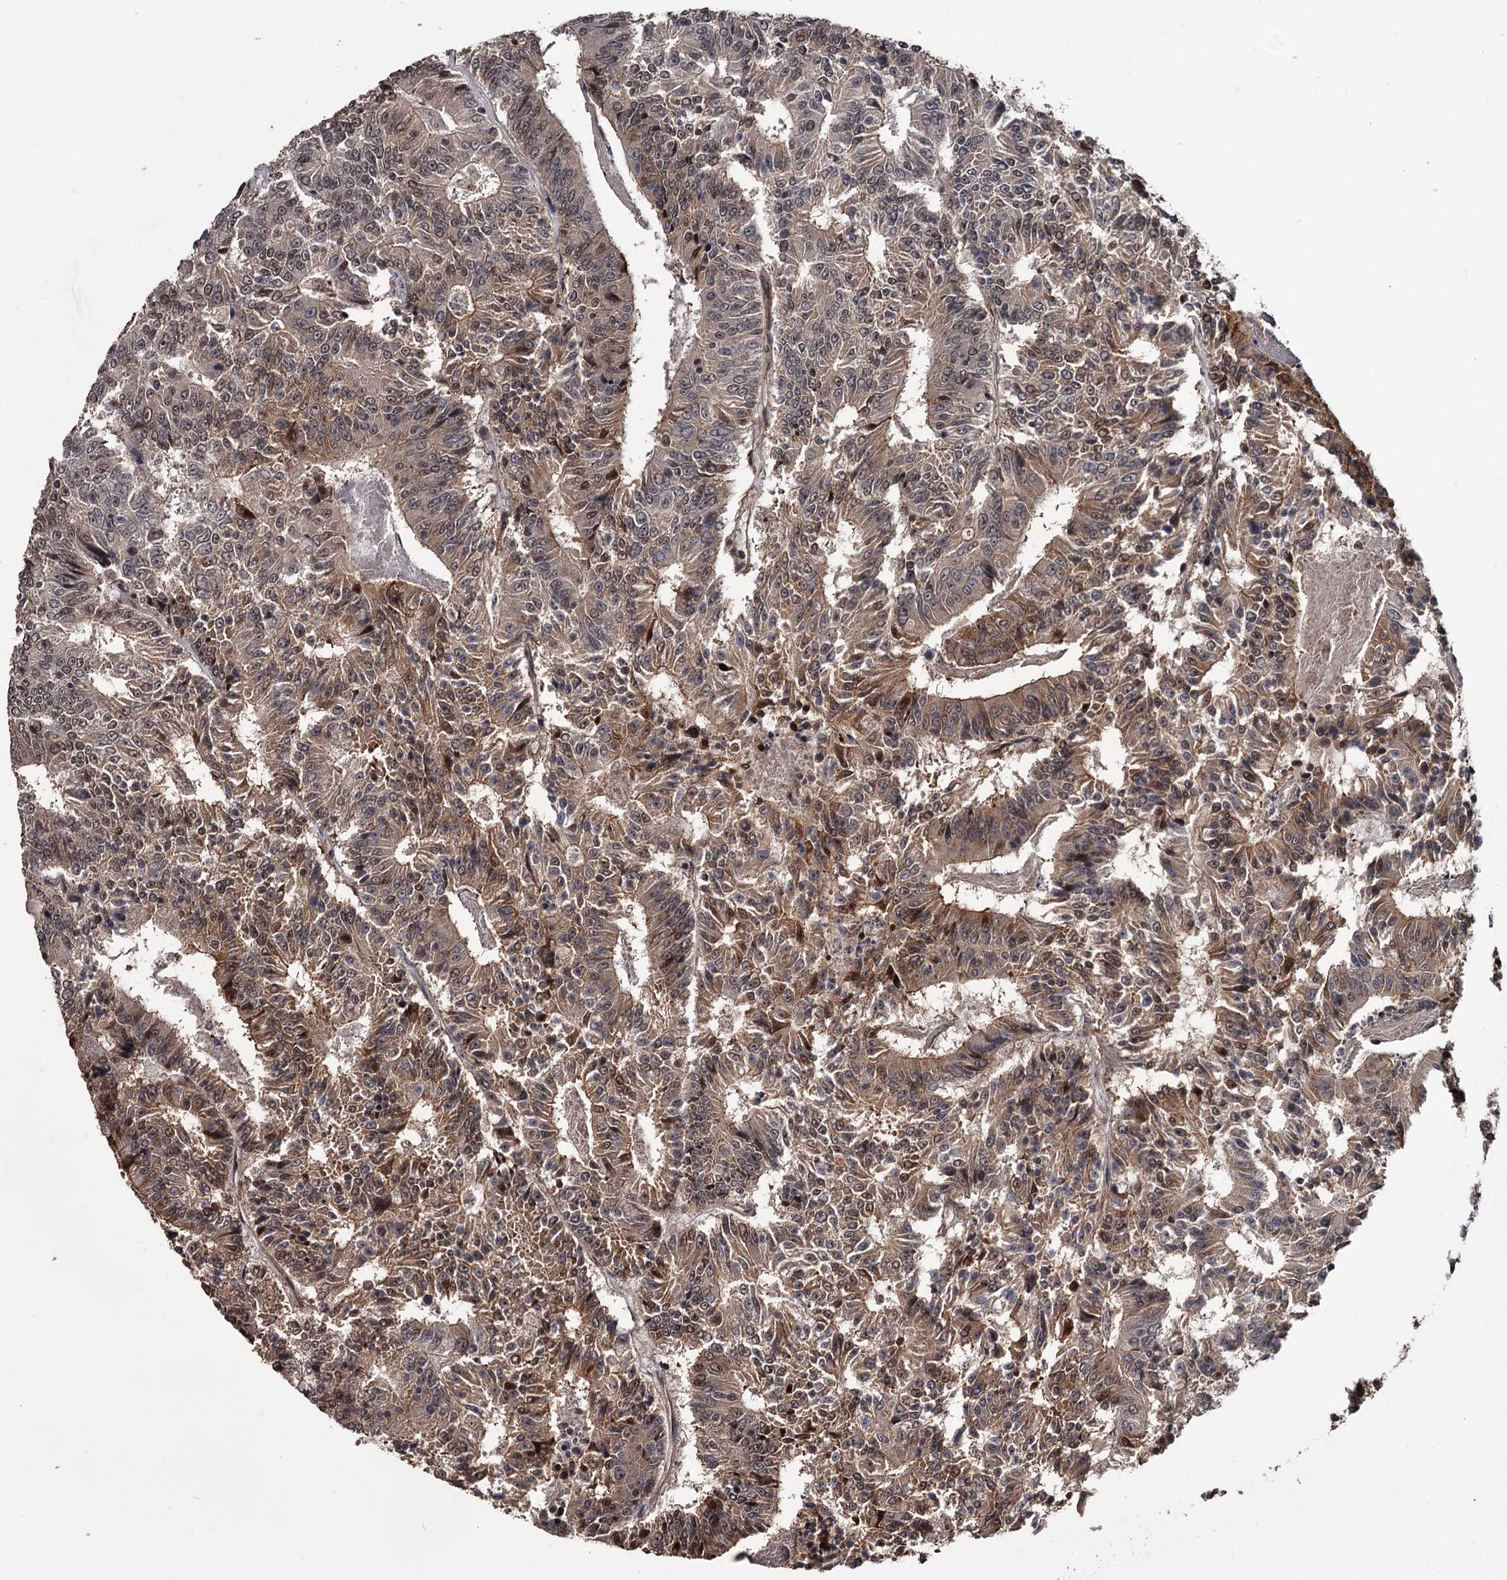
{"staining": {"intensity": "moderate", "quantity": "25%-75%", "location": "cytoplasmic/membranous,nuclear"}, "tissue": "colorectal cancer", "cell_type": "Tumor cells", "image_type": "cancer", "snomed": [{"axis": "morphology", "description": "Adenocarcinoma, NOS"}, {"axis": "topography", "description": "Colon"}], "caption": "DAB immunohistochemical staining of human colorectal cancer (adenocarcinoma) exhibits moderate cytoplasmic/membranous and nuclear protein positivity in about 25%-75% of tumor cells. The protein is stained brown, and the nuclei are stained in blue (DAB IHC with brightfield microscopy, high magnification).", "gene": "CDC42EP2", "patient": {"sex": "male", "age": 83}}